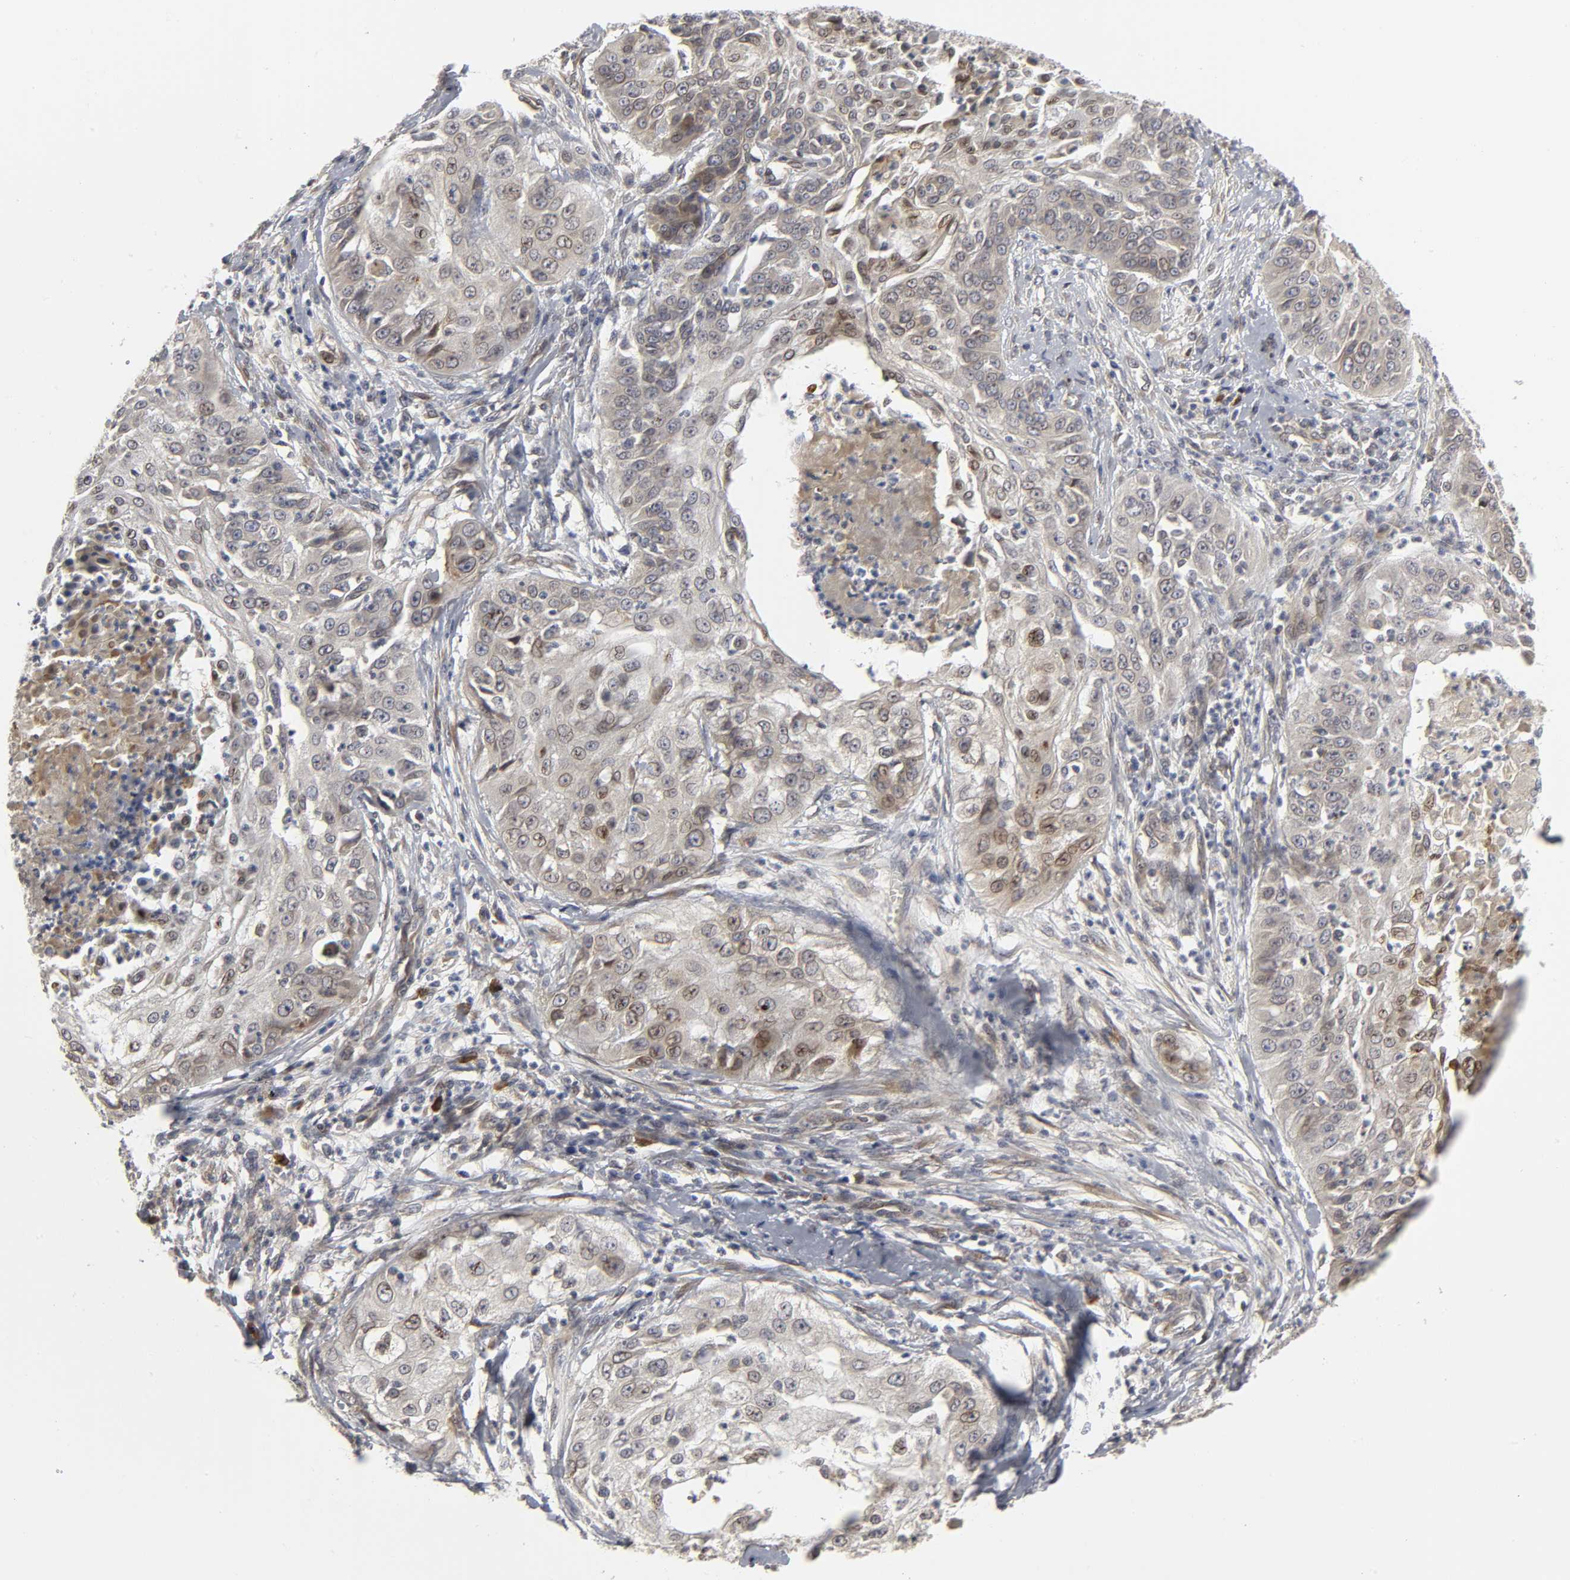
{"staining": {"intensity": "weak", "quantity": "<25%", "location": "cytoplasmic/membranous"}, "tissue": "cervical cancer", "cell_type": "Tumor cells", "image_type": "cancer", "snomed": [{"axis": "morphology", "description": "Squamous cell carcinoma, NOS"}, {"axis": "topography", "description": "Cervix"}], "caption": "This is a image of immunohistochemistry staining of squamous cell carcinoma (cervical), which shows no positivity in tumor cells.", "gene": "ASB6", "patient": {"sex": "female", "age": 64}}